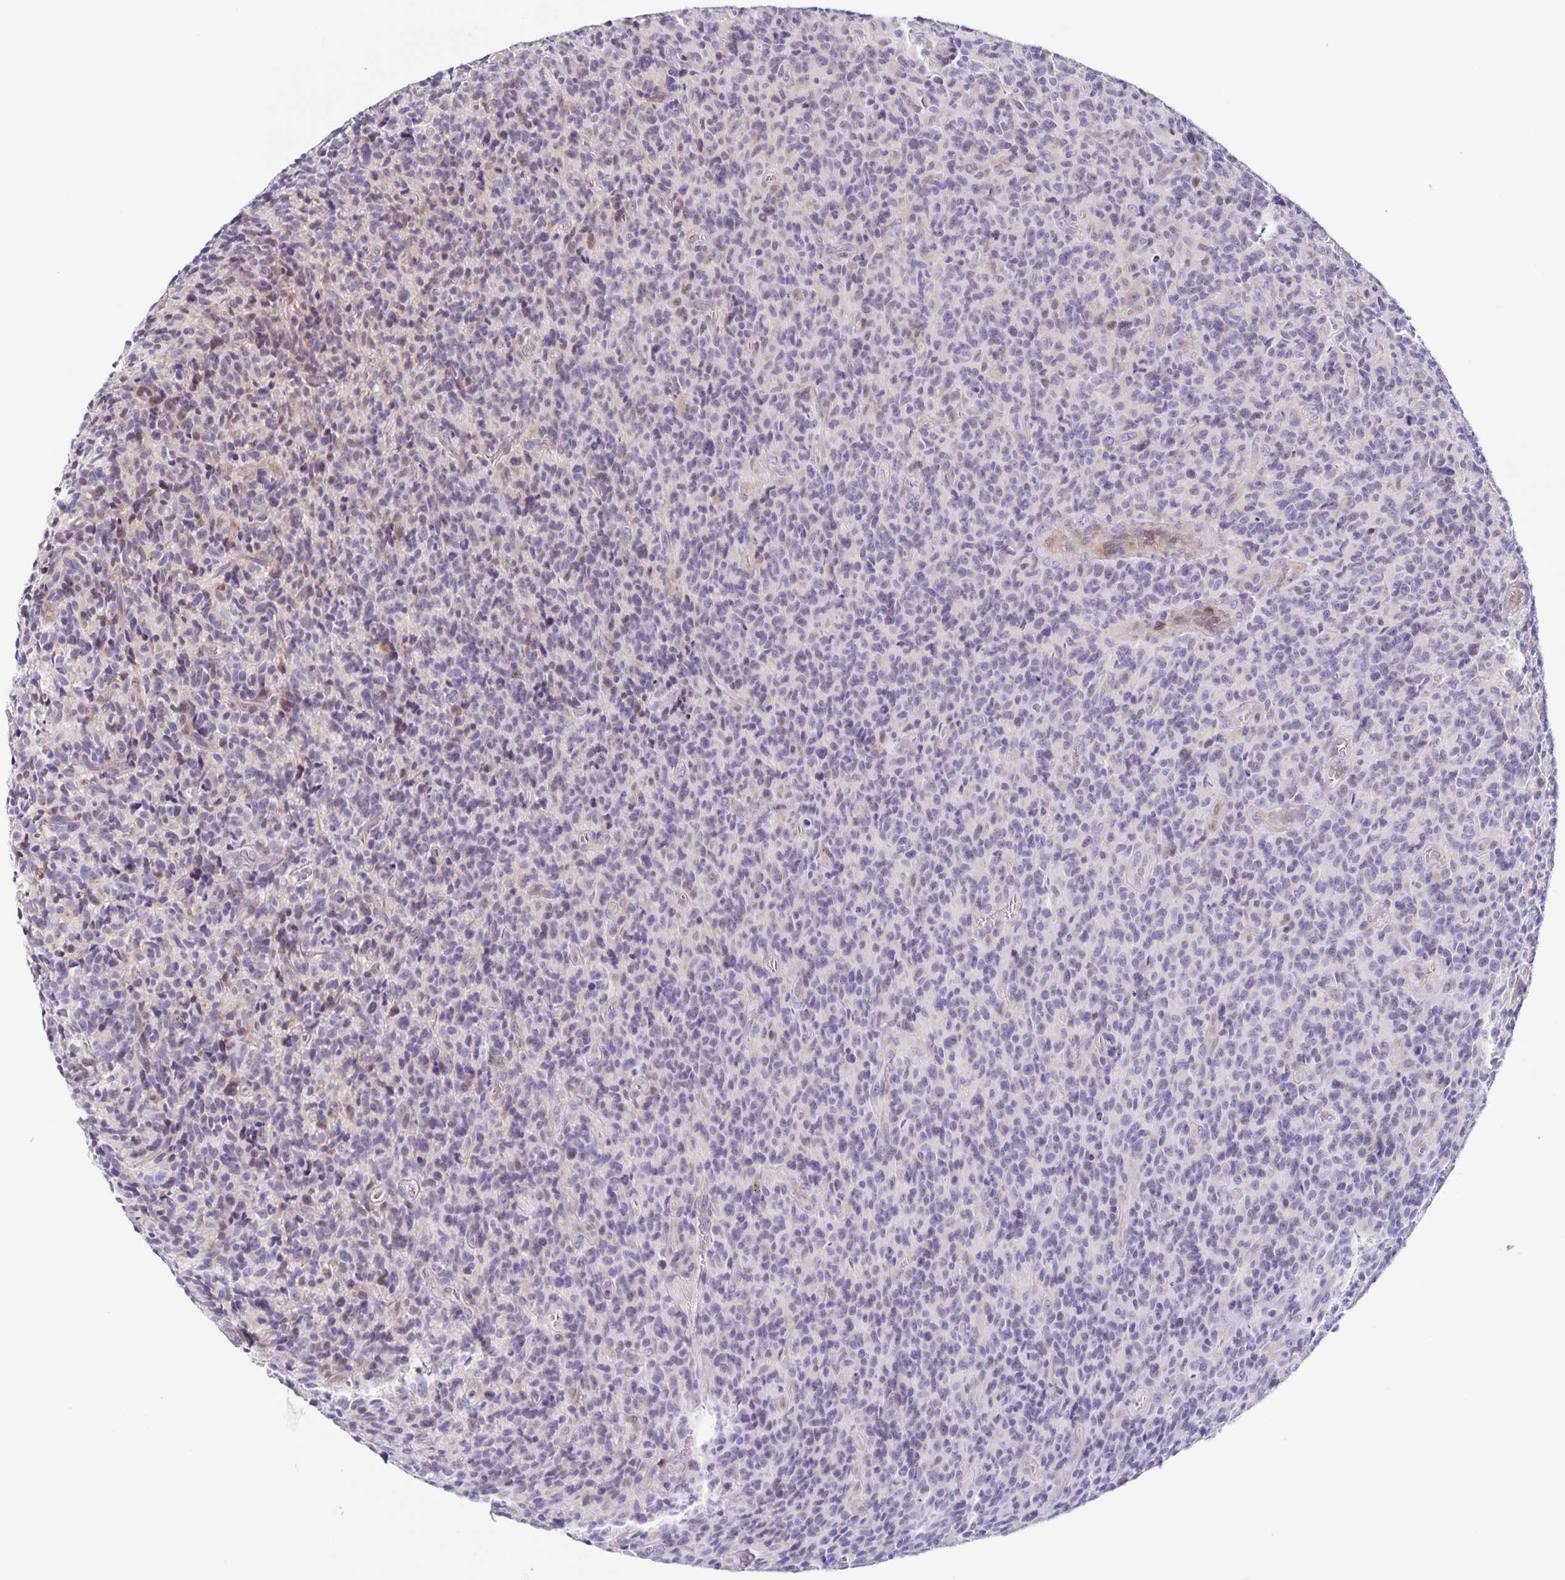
{"staining": {"intensity": "negative", "quantity": "none", "location": "none"}, "tissue": "glioma", "cell_type": "Tumor cells", "image_type": "cancer", "snomed": [{"axis": "morphology", "description": "Glioma, malignant, High grade"}, {"axis": "topography", "description": "Brain"}], "caption": "Immunohistochemistry photomicrograph of human high-grade glioma (malignant) stained for a protein (brown), which displays no staining in tumor cells.", "gene": "RNFT2", "patient": {"sex": "male", "age": 76}}